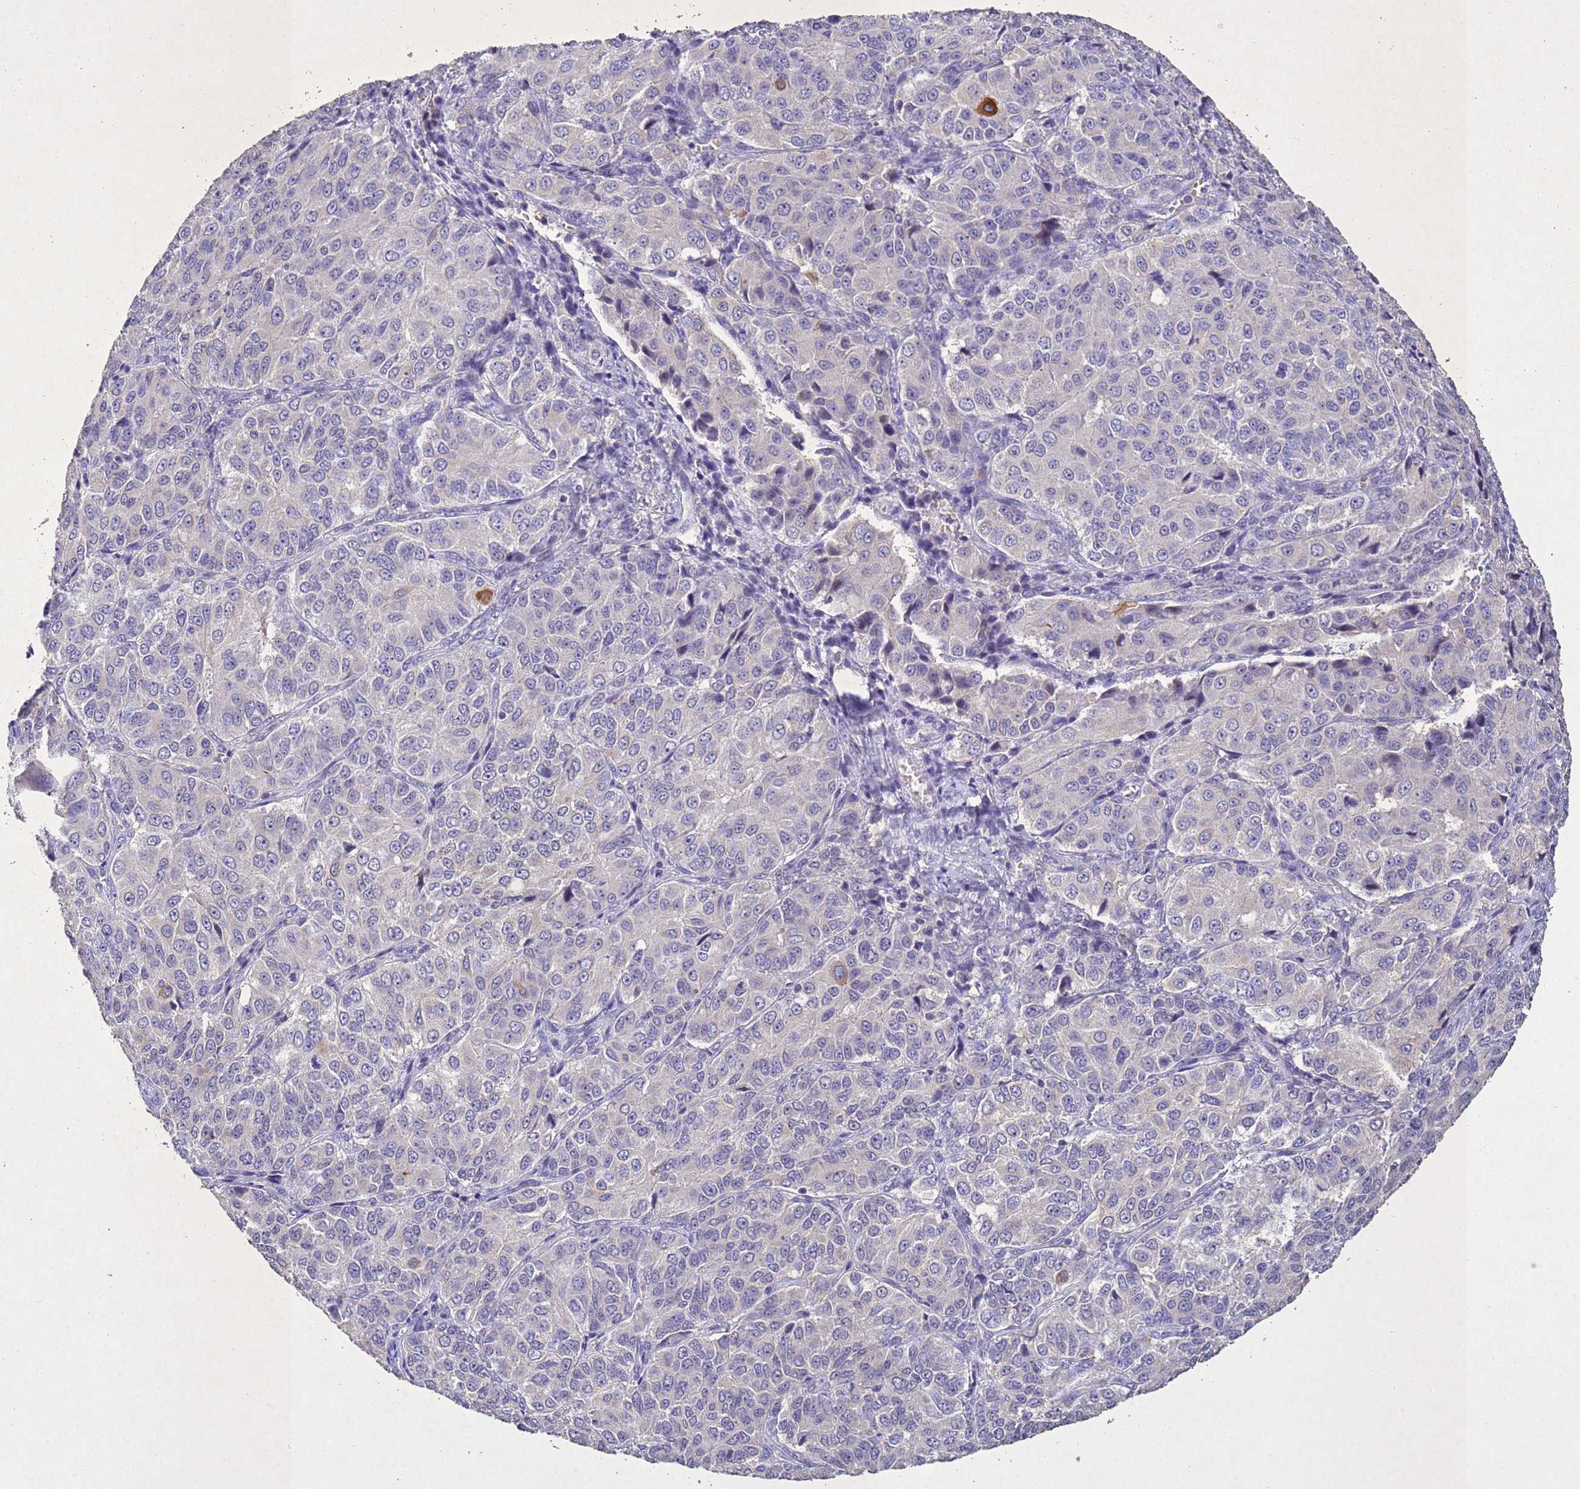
{"staining": {"intensity": "negative", "quantity": "none", "location": "none"}, "tissue": "ovarian cancer", "cell_type": "Tumor cells", "image_type": "cancer", "snomed": [{"axis": "morphology", "description": "Carcinoma, endometroid"}, {"axis": "topography", "description": "Ovary"}], "caption": "Image shows no protein staining in tumor cells of ovarian cancer (endometroid carcinoma) tissue.", "gene": "NLRP11", "patient": {"sex": "female", "age": 51}}